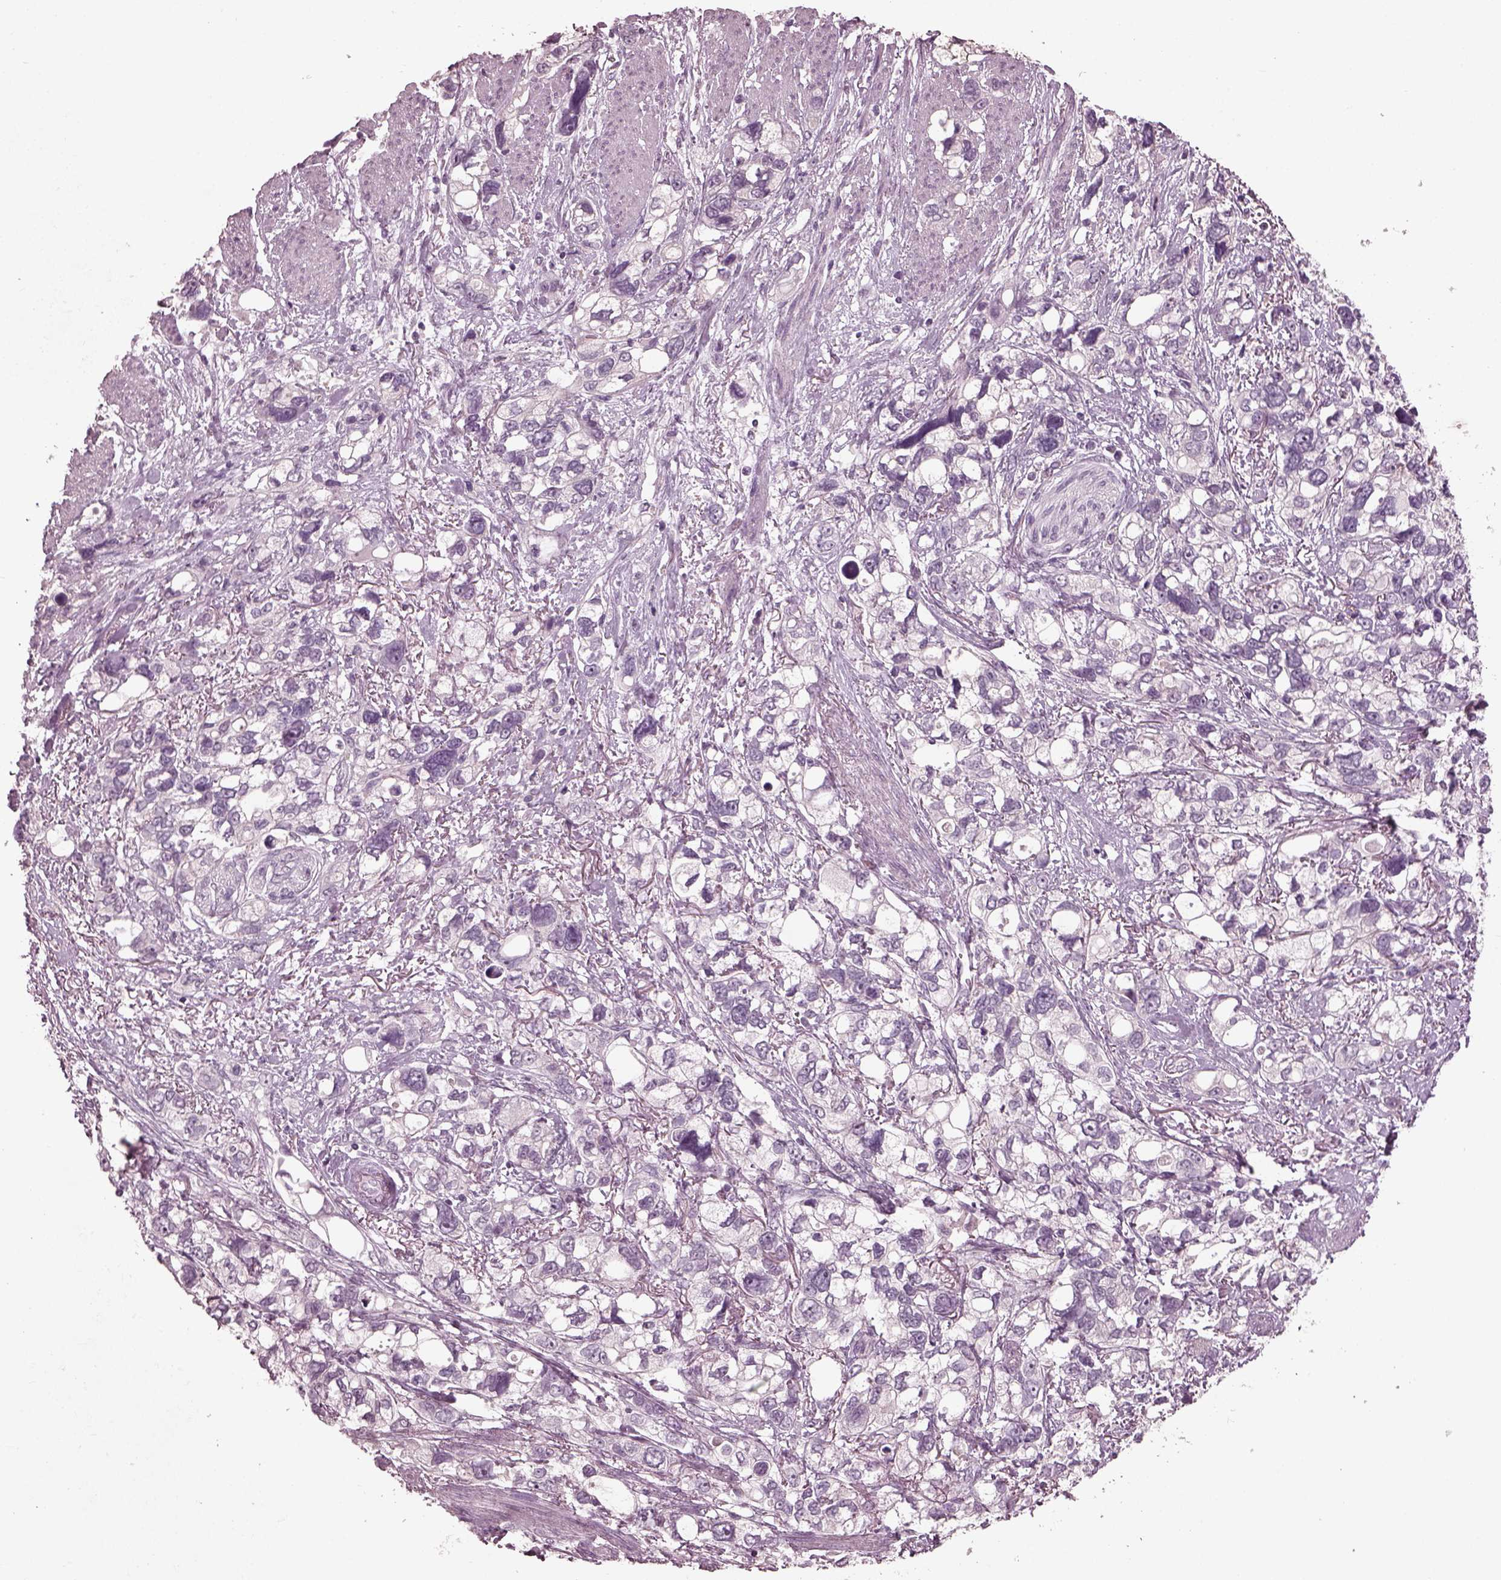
{"staining": {"intensity": "negative", "quantity": "none", "location": "none"}, "tissue": "stomach cancer", "cell_type": "Tumor cells", "image_type": "cancer", "snomed": [{"axis": "morphology", "description": "Adenocarcinoma, NOS"}, {"axis": "topography", "description": "Stomach, upper"}], "caption": "IHC image of stomach cancer stained for a protein (brown), which demonstrates no staining in tumor cells.", "gene": "RCVRN", "patient": {"sex": "female", "age": 81}}